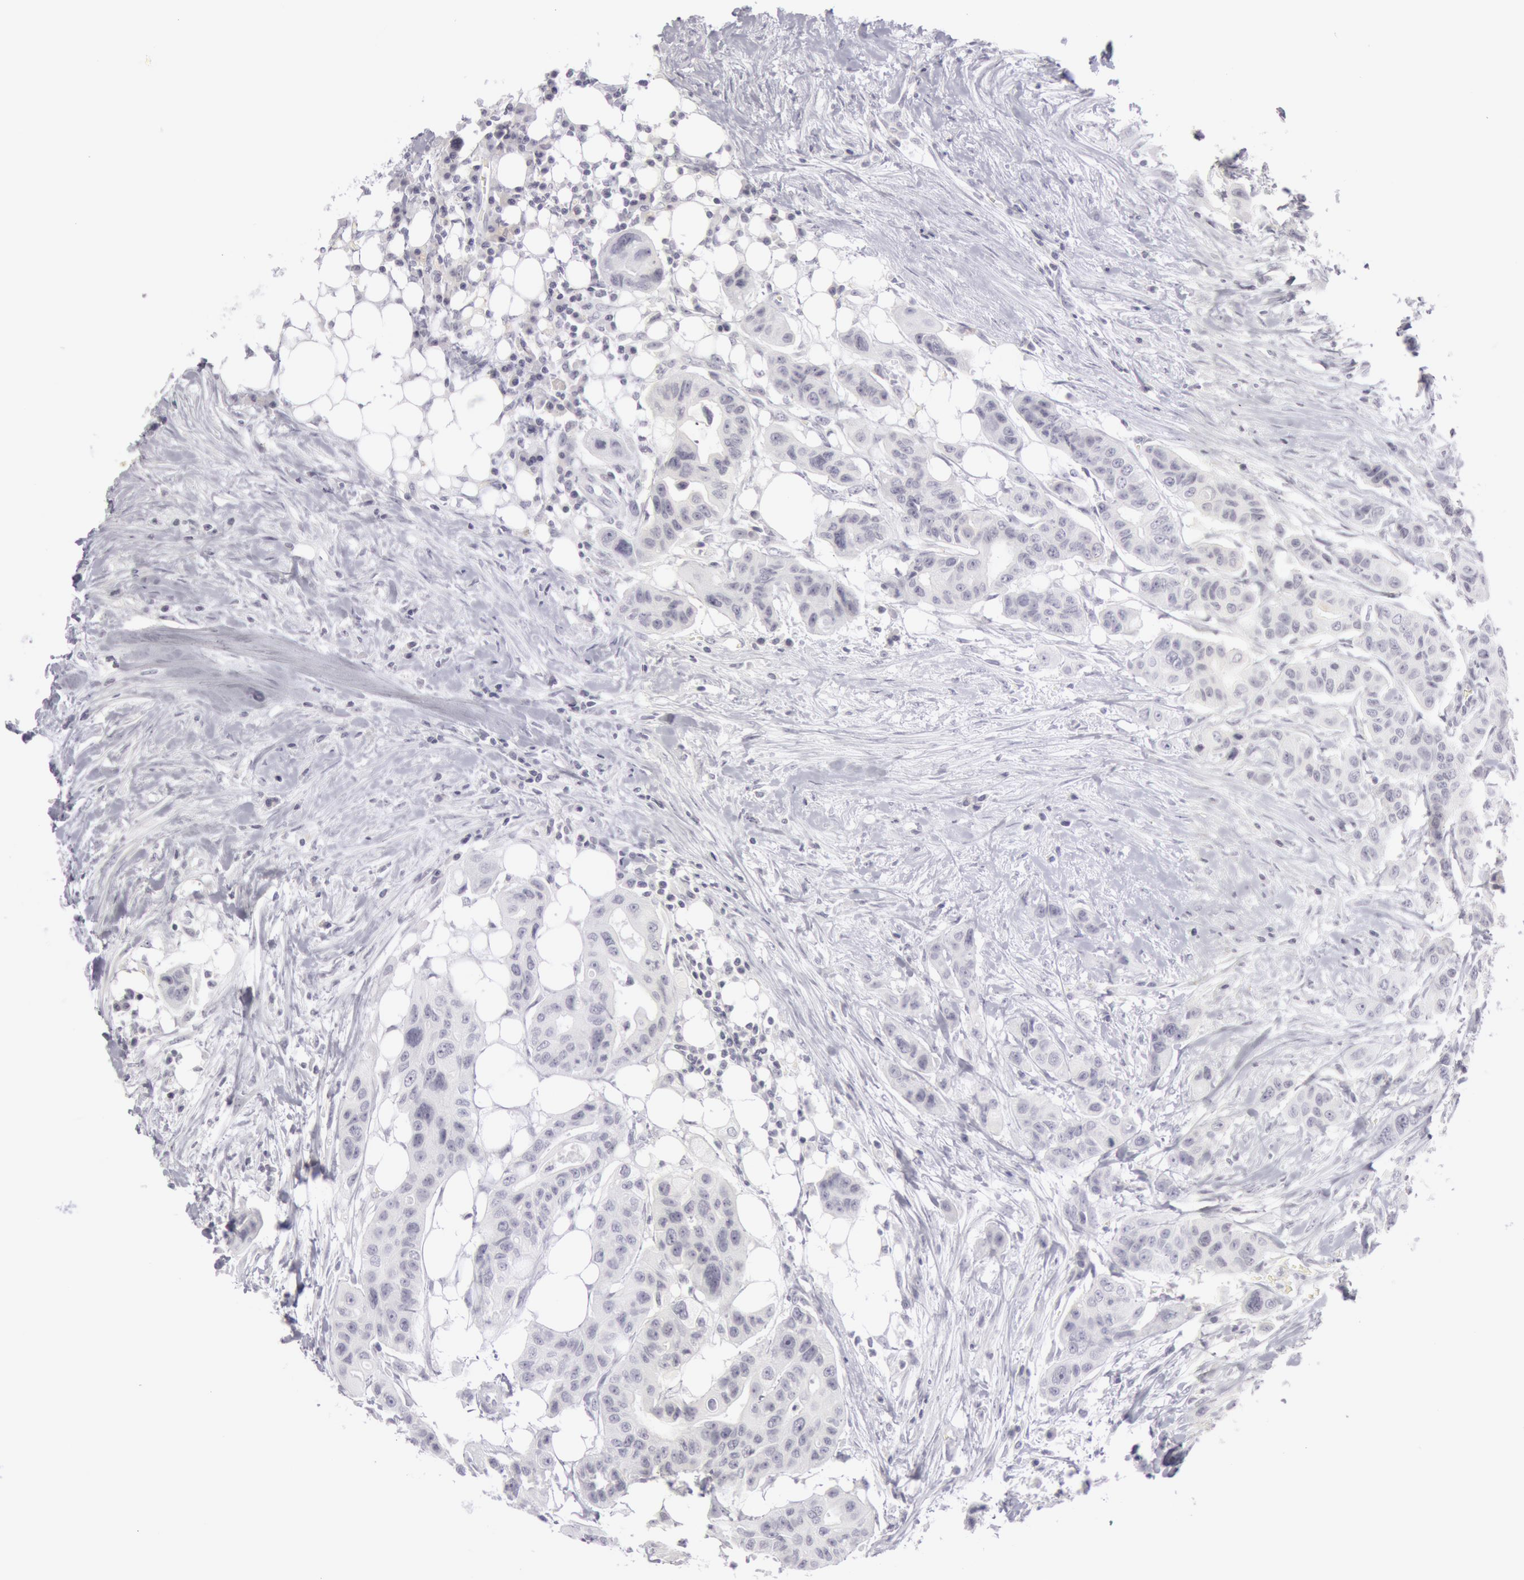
{"staining": {"intensity": "negative", "quantity": "none", "location": "none"}, "tissue": "colorectal cancer", "cell_type": "Tumor cells", "image_type": "cancer", "snomed": [{"axis": "morphology", "description": "Adenocarcinoma, NOS"}, {"axis": "topography", "description": "Colon"}], "caption": "High magnification brightfield microscopy of colorectal cancer stained with DAB (3,3'-diaminobenzidine) (brown) and counterstained with hematoxylin (blue): tumor cells show no significant expression.", "gene": "KRT16", "patient": {"sex": "female", "age": 70}}